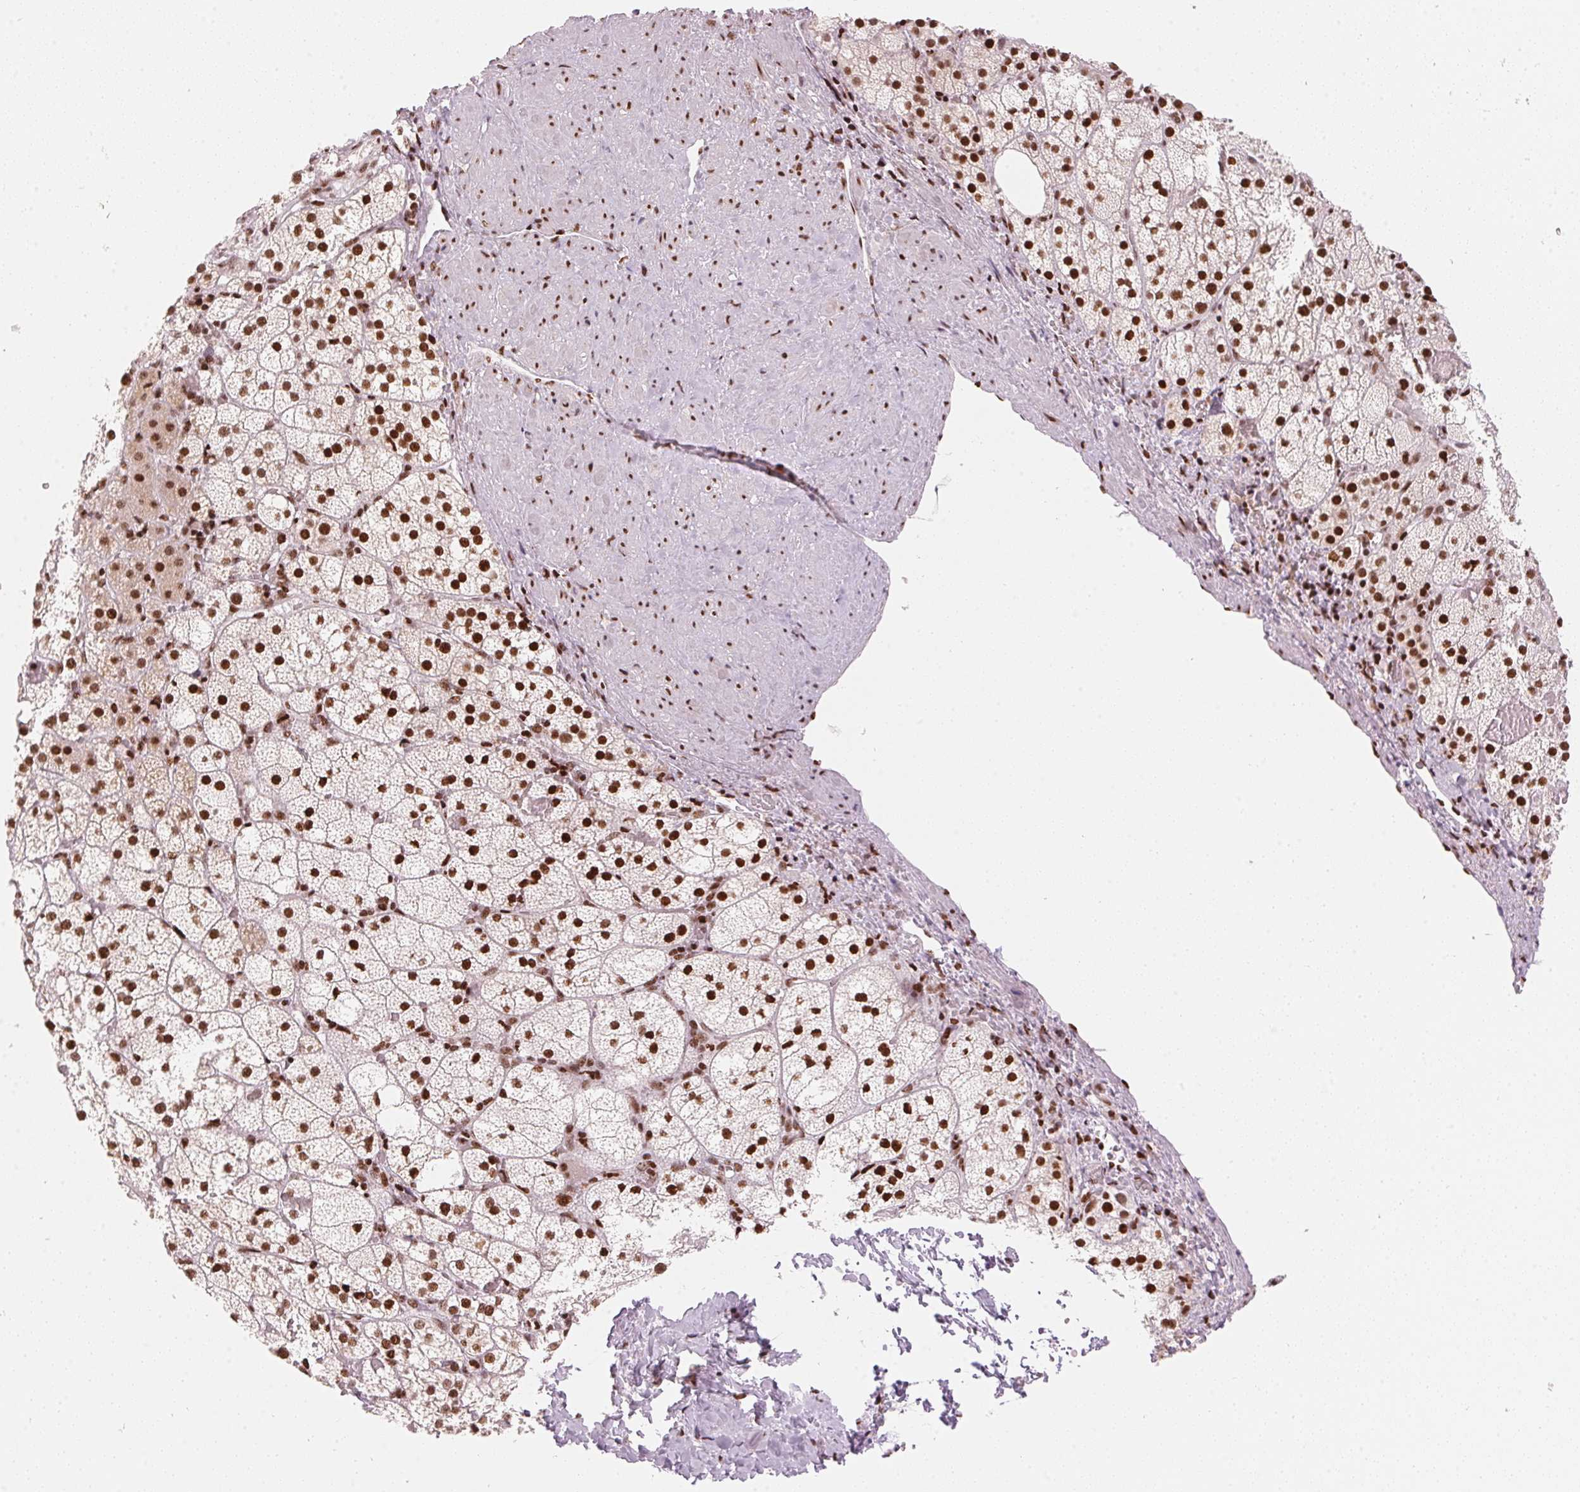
{"staining": {"intensity": "strong", "quantity": ">75%", "location": "nuclear"}, "tissue": "adrenal gland", "cell_type": "Glandular cells", "image_type": "normal", "snomed": [{"axis": "morphology", "description": "Normal tissue, NOS"}, {"axis": "topography", "description": "Adrenal gland"}], "caption": "Brown immunohistochemical staining in normal human adrenal gland displays strong nuclear expression in about >75% of glandular cells.", "gene": "NXF1", "patient": {"sex": "male", "age": 53}}